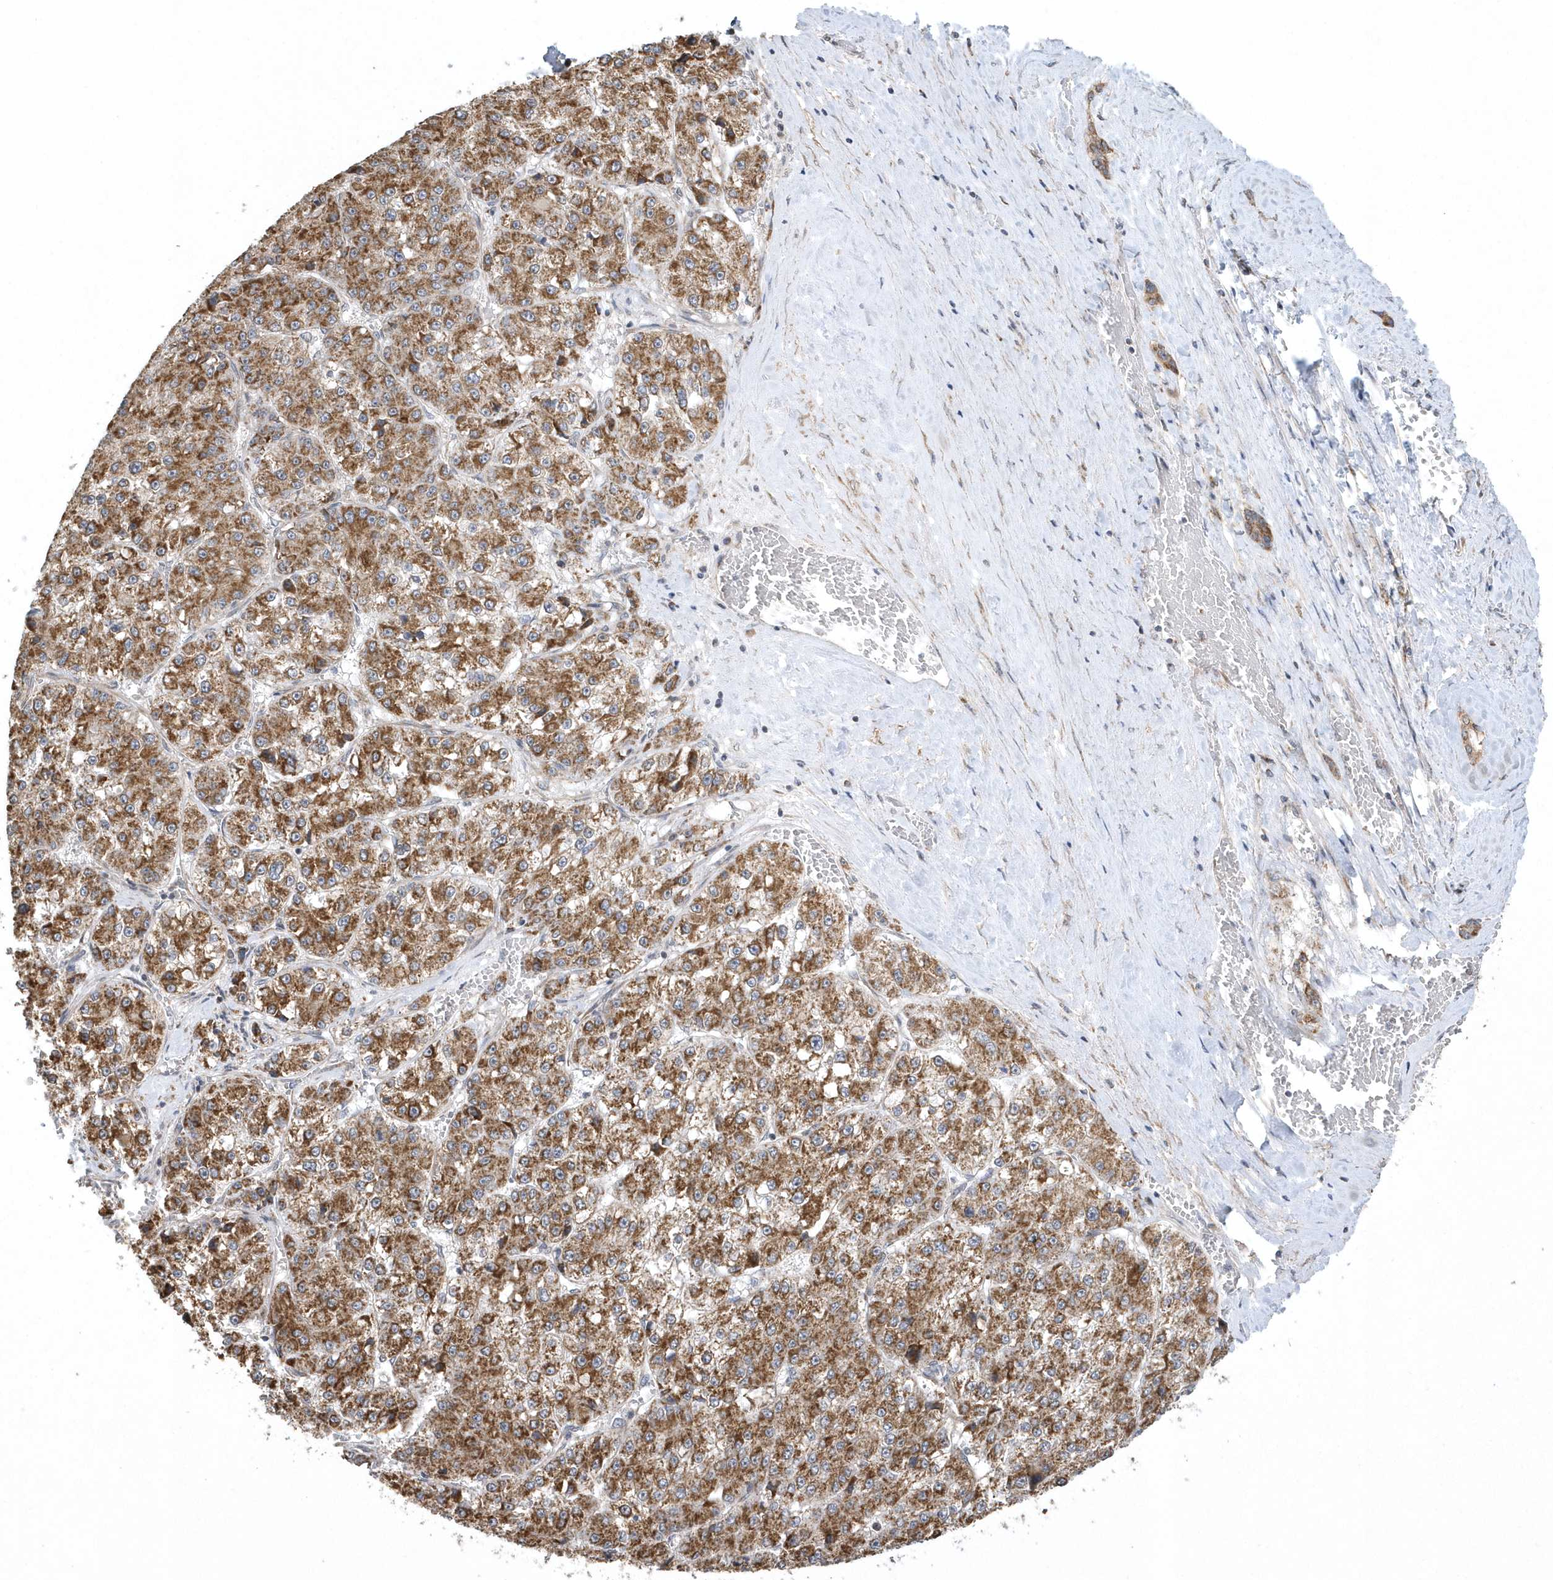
{"staining": {"intensity": "strong", "quantity": ">75%", "location": "cytoplasmic/membranous"}, "tissue": "liver cancer", "cell_type": "Tumor cells", "image_type": "cancer", "snomed": [{"axis": "morphology", "description": "Carcinoma, Hepatocellular, NOS"}, {"axis": "topography", "description": "Liver"}], "caption": "DAB (3,3'-diaminobenzidine) immunohistochemical staining of human liver cancer (hepatocellular carcinoma) demonstrates strong cytoplasmic/membranous protein expression in about >75% of tumor cells.", "gene": "SLX9", "patient": {"sex": "female", "age": 73}}